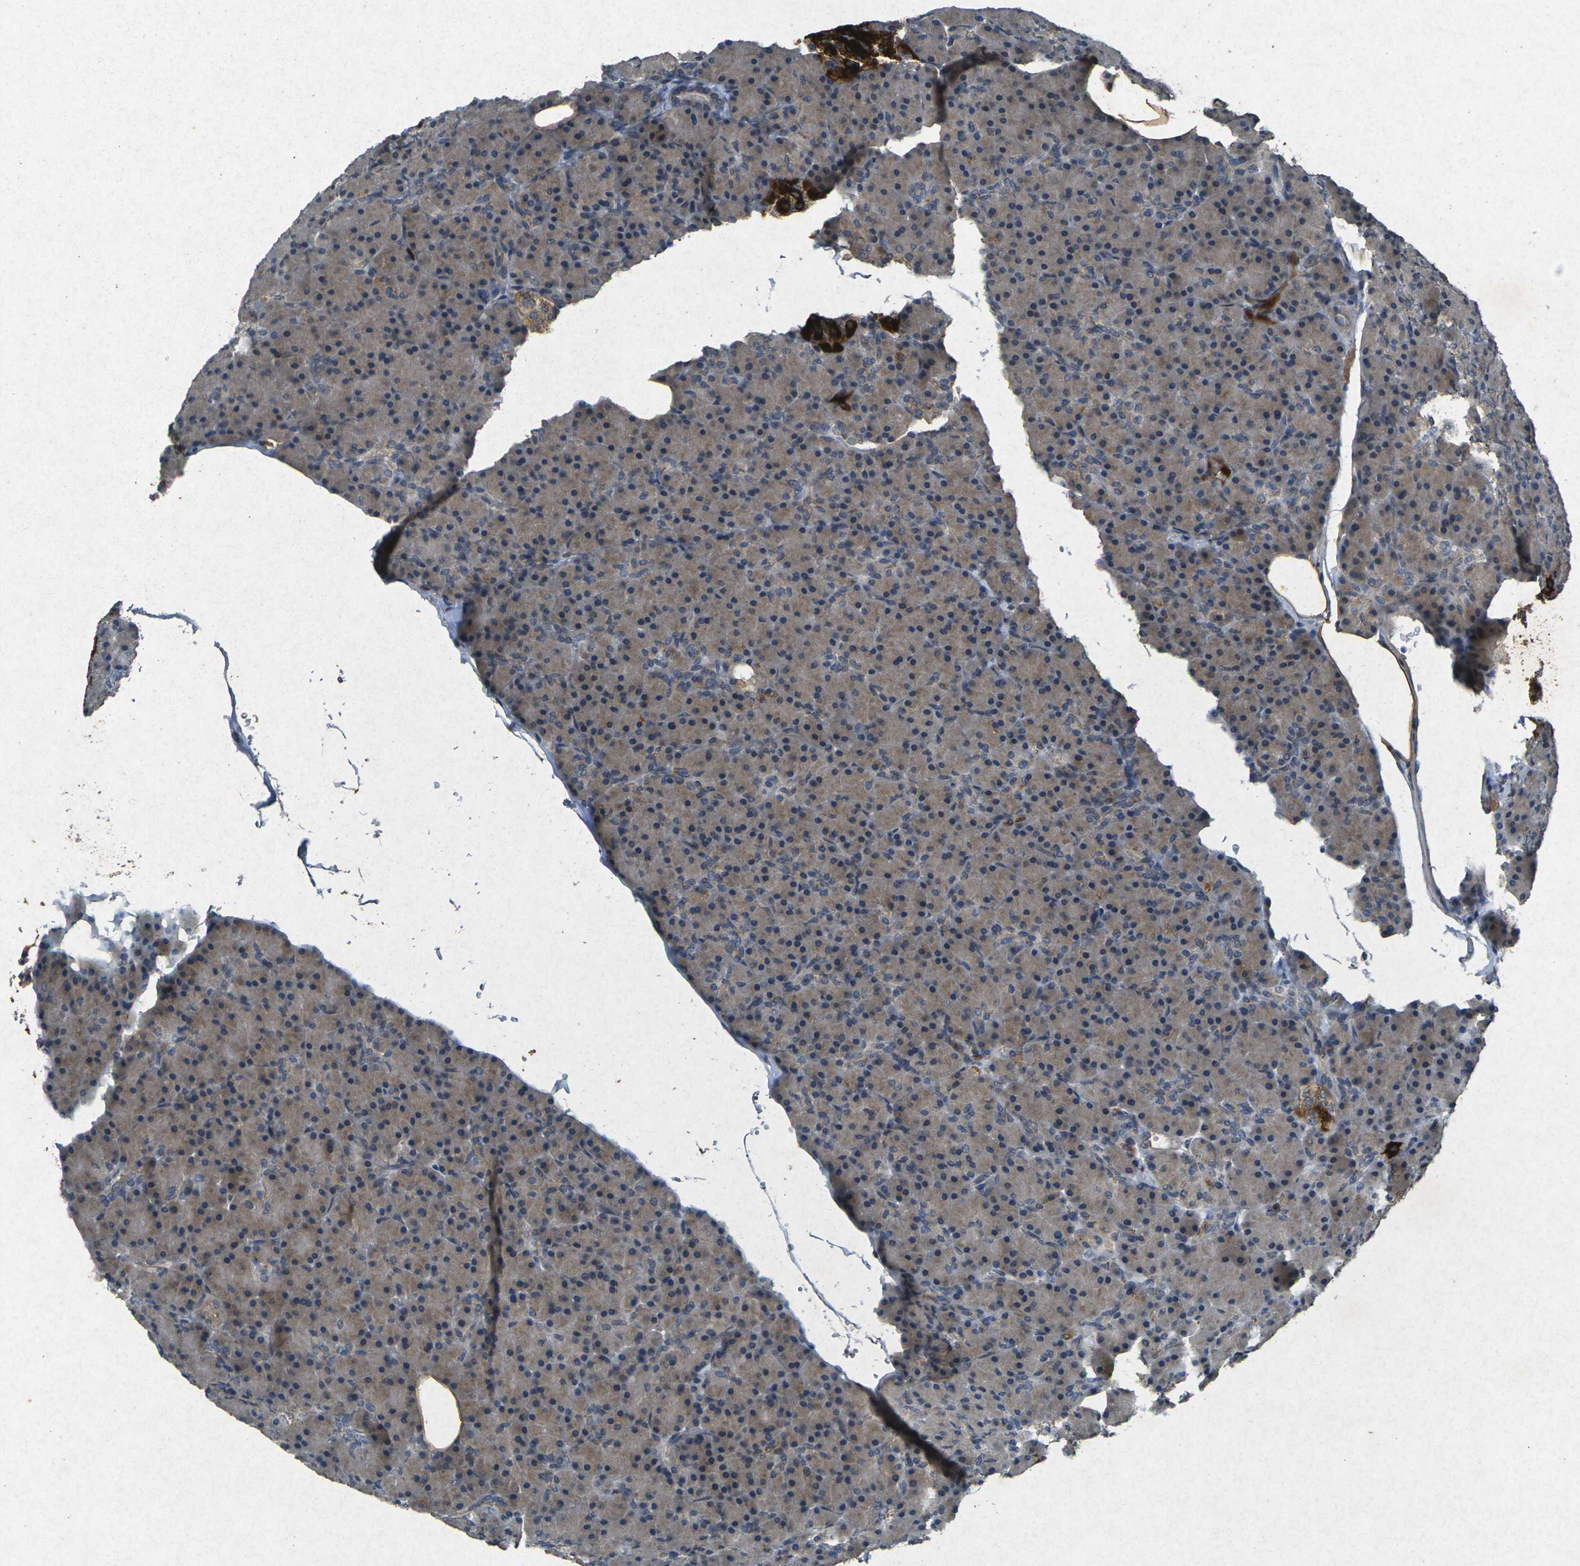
{"staining": {"intensity": "weak", "quantity": ">75%", "location": "cytoplasmic/membranous"}, "tissue": "pancreas", "cell_type": "Exocrine glandular cells", "image_type": "normal", "snomed": [{"axis": "morphology", "description": "Normal tissue, NOS"}, {"axis": "topography", "description": "Pancreas"}], "caption": "Pancreas was stained to show a protein in brown. There is low levels of weak cytoplasmic/membranous positivity in about >75% of exocrine glandular cells. (DAB = brown stain, brightfield microscopy at high magnification).", "gene": "RGMA", "patient": {"sex": "female", "age": 43}}